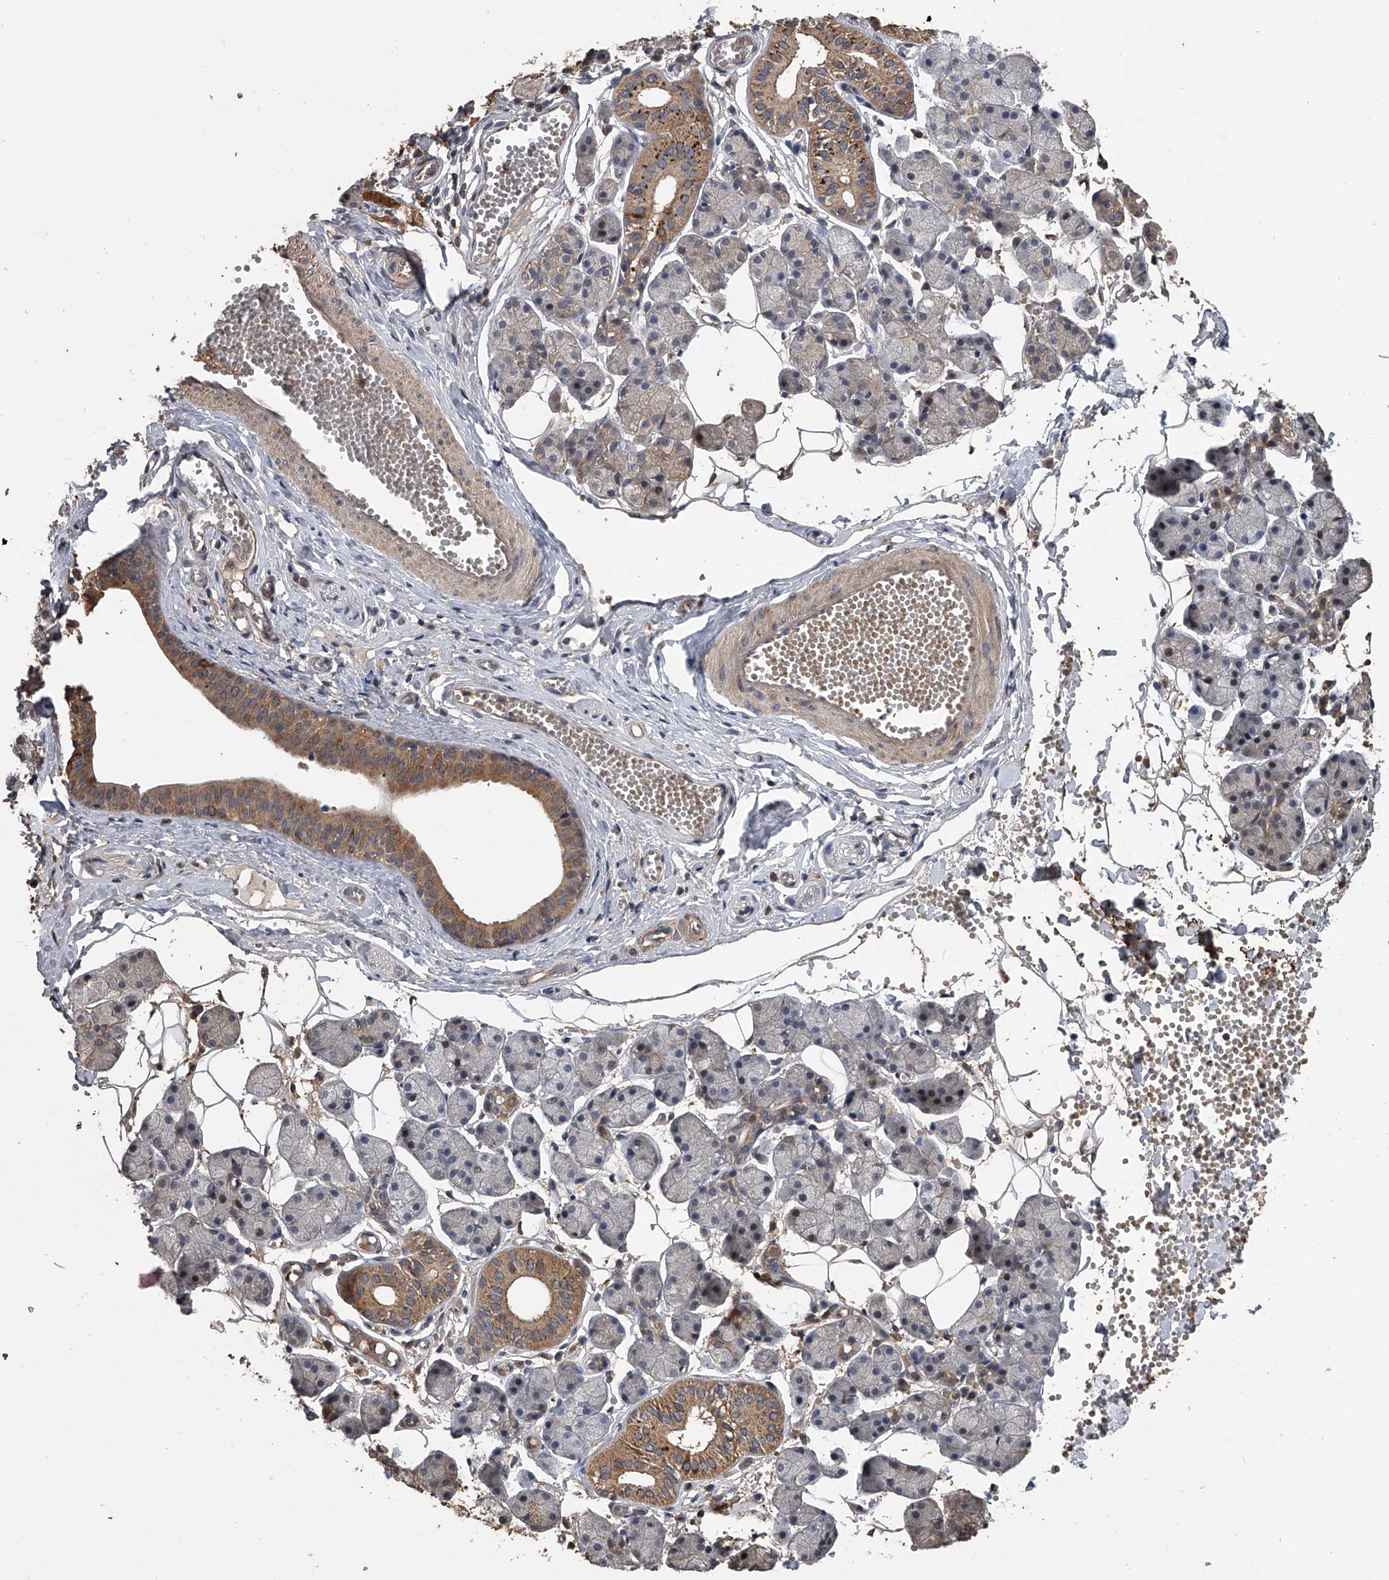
{"staining": {"intensity": "strong", "quantity": "25%-75%", "location": "cytoplasmic/membranous"}, "tissue": "salivary gland", "cell_type": "Glandular cells", "image_type": "normal", "snomed": [{"axis": "morphology", "description": "Normal tissue, NOS"}, {"axis": "topography", "description": "Salivary gland"}], "caption": "The image demonstrates staining of benign salivary gland, revealing strong cytoplasmic/membranous protein staining (brown color) within glandular cells. Immunohistochemistry (ihc) stains the protein in brown and the nuclei are stained blue.", "gene": "DOCK9", "patient": {"sex": "female", "age": 33}}